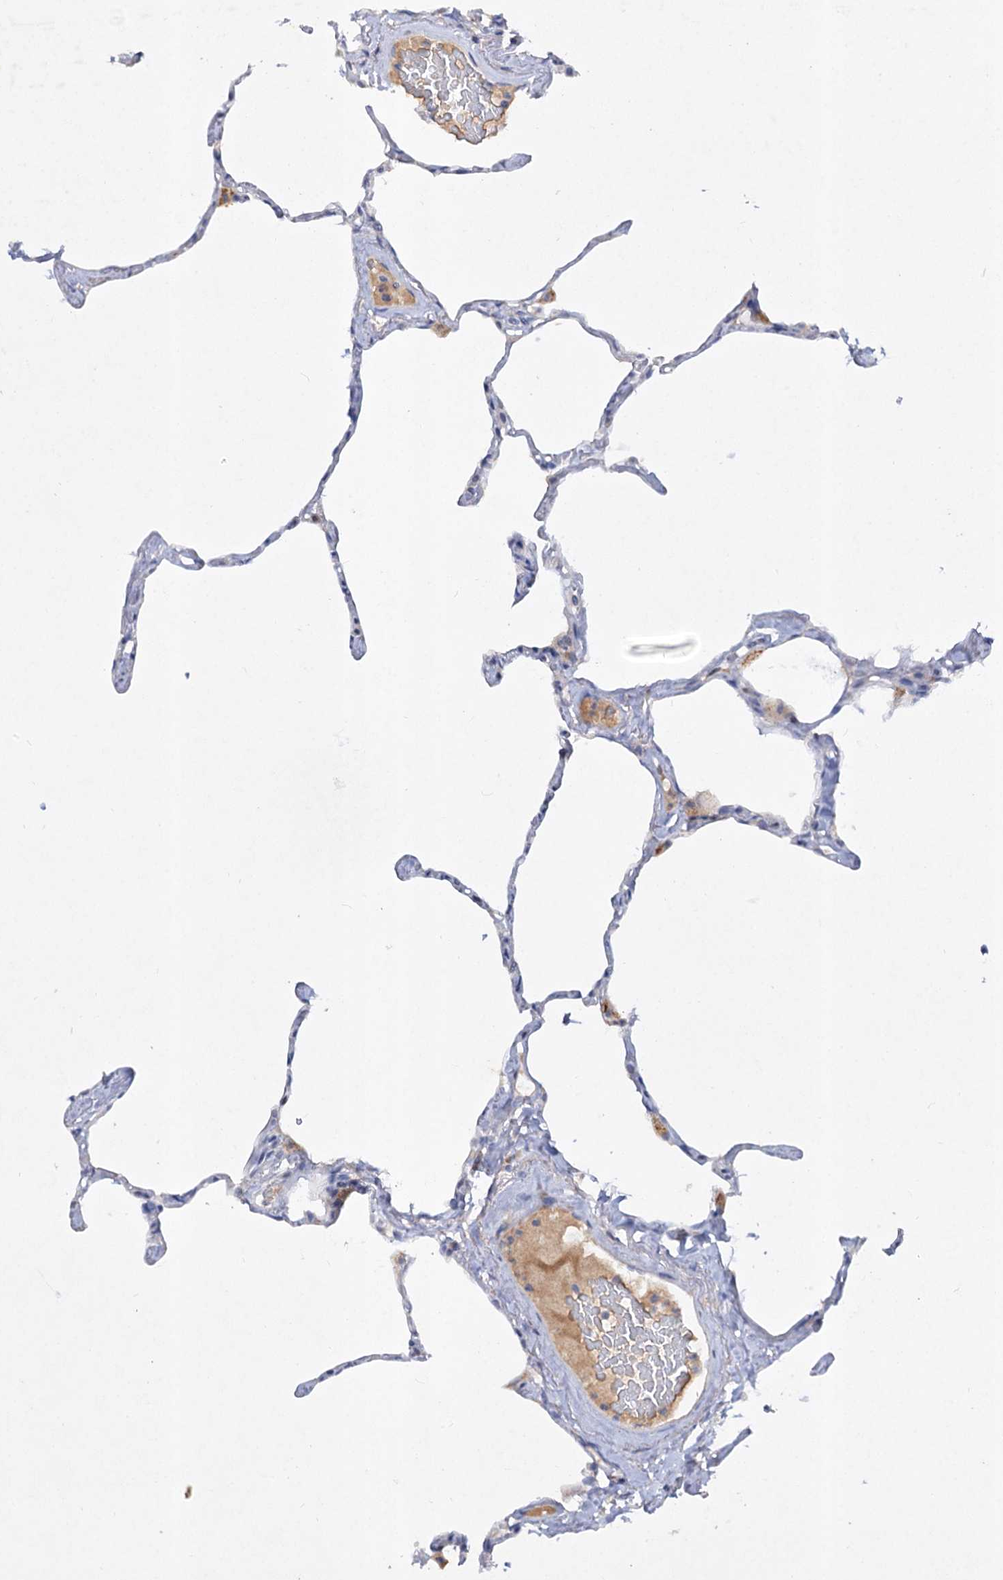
{"staining": {"intensity": "negative", "quantity": "none", "location": "none"}, "tissue": "lung", "cell_type": "Alveolar cells", "image_type": "normal", "snomed": [{"axis": "morphology", "description": "Normal tissue, NOS"}, {"axis": "topography", "description": "Lung"}], "caption": "Alveolar cells show no significant protein positivity in unremarkable lung. (DAB (3,3'-diaminobenzidine) immunohistochemistry (IHC) visualized using brightfield microscopy, high magnification).", "gene": "ATP4A", "patient": {"sex": "male", "age": 65}}